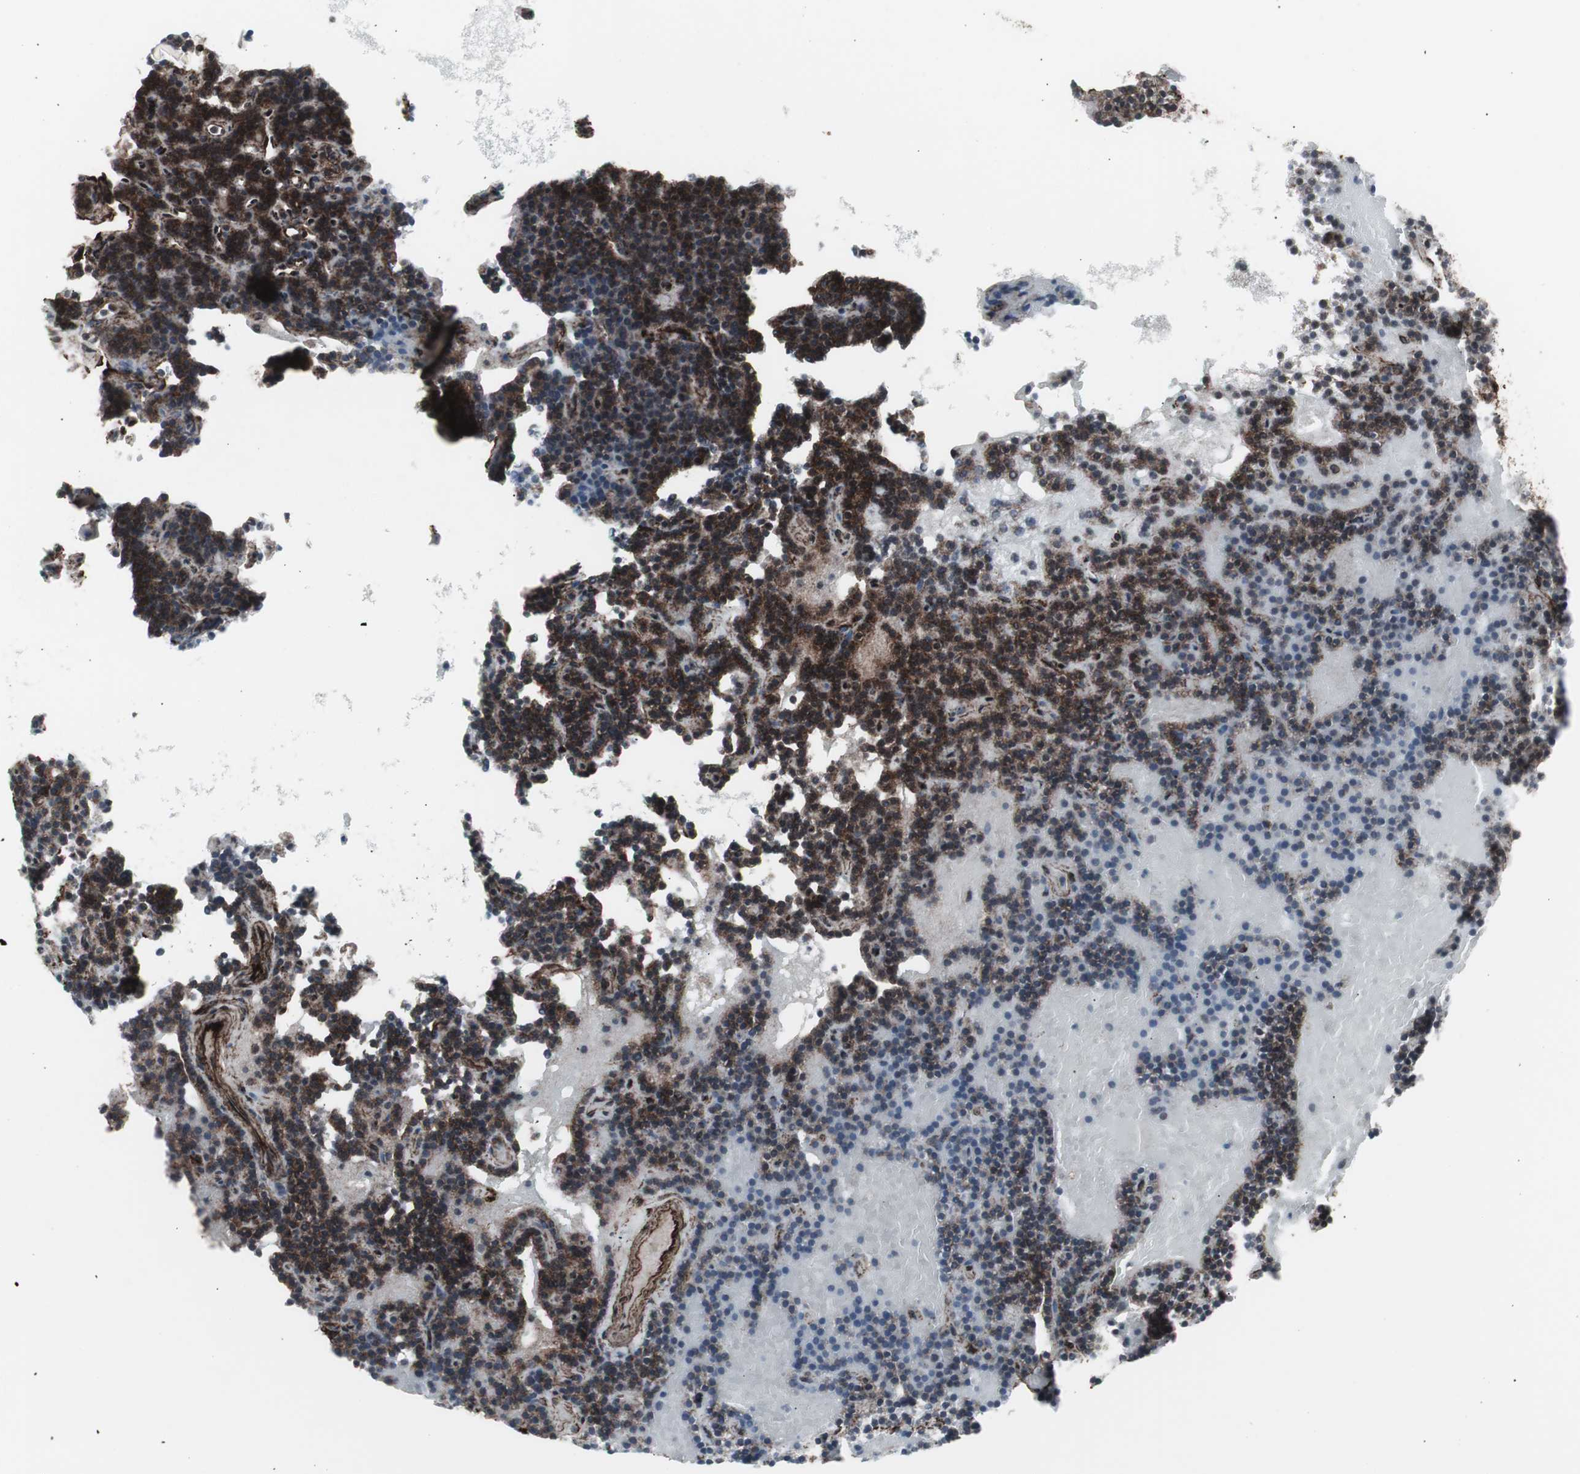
{"staining": {"intensity": "moderate", "quantity": "25%-75%", "location": "cytoplasmic/membranous"}, "tissue": "parathyroid gland", "cell_type": "Glandular cells", "image_type": "normal", "snomed": [{"axis": "morphology", "description": "Normal tissue, NOS"}, {"axis": "topography", "description": "Parathyroid gland"}], "caption": "IHC staining of unremarkable parathyroid gland, which shows medium levels of moderate cytoplasmic/membranous expression in approximately 25%-75% of glandular cells indicating moderate cytoplasmic/membranous protein expression. The staining was performed using DAB (3,3'-diaminobenzidine) (brown) for protein detection and nuclei were counterstained in hematoxylin (blue).", "gene": "PDGFA", "patient": {"sex": "male", "age": 66}}